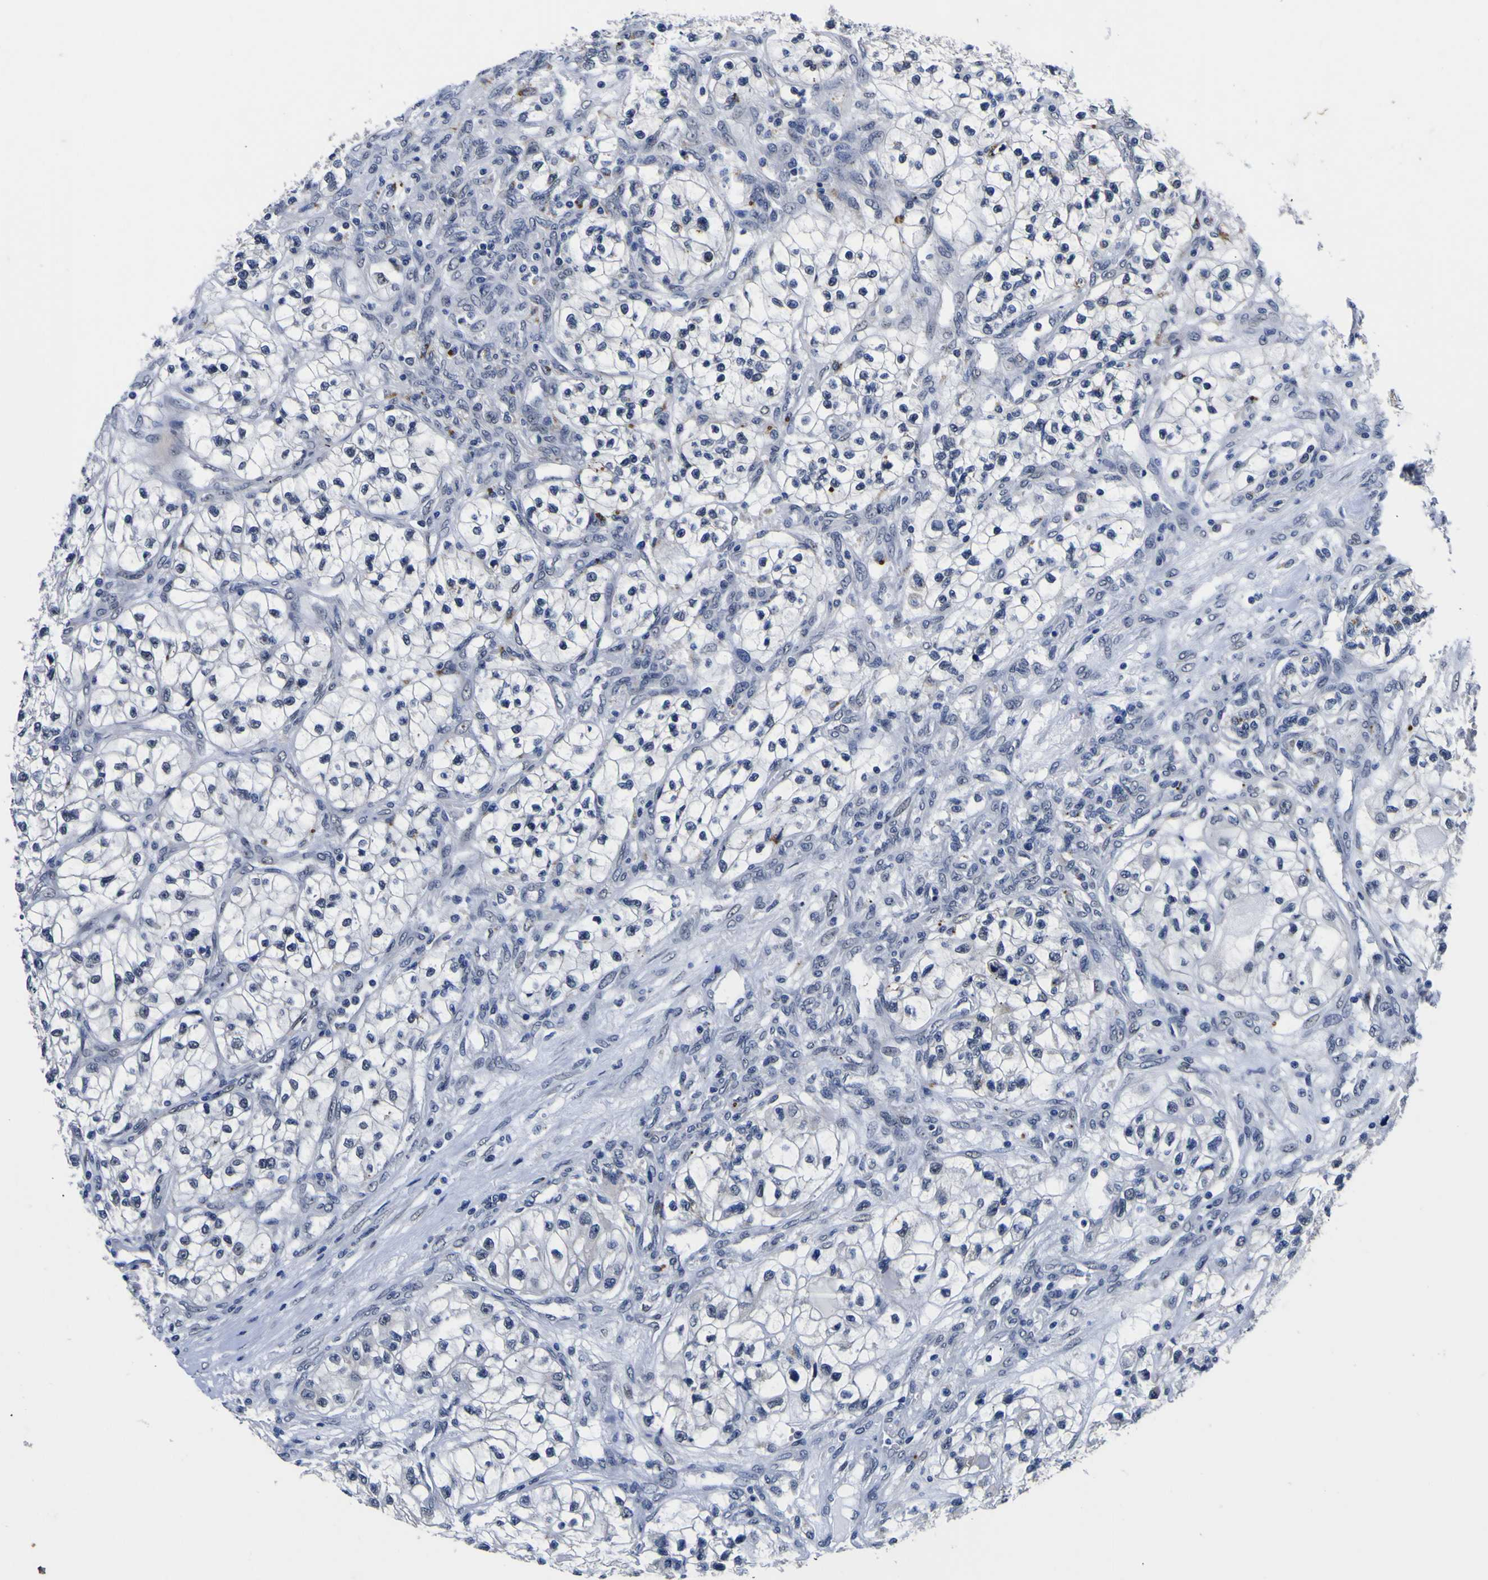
{"staining": {"intensity": "negative", "quantity": "none", "location": "none"}, "tissue": "renal cancer", "cell_type": "Tumor cells", "image_type": "cancer", "snomed": [{"axis": "morphology", "description": "Adenocarcinoma, NOS"}, {"axis": "topography", "description": "Kidney"}], "caption": "A high-resolution image shows immunohistochemistry (IHC) staining of renal adenocarcinoma, which displays no significant expression in tumor cells.", "gene": "IGFLR1", "patient": {"sex": "female", "age": 57}}